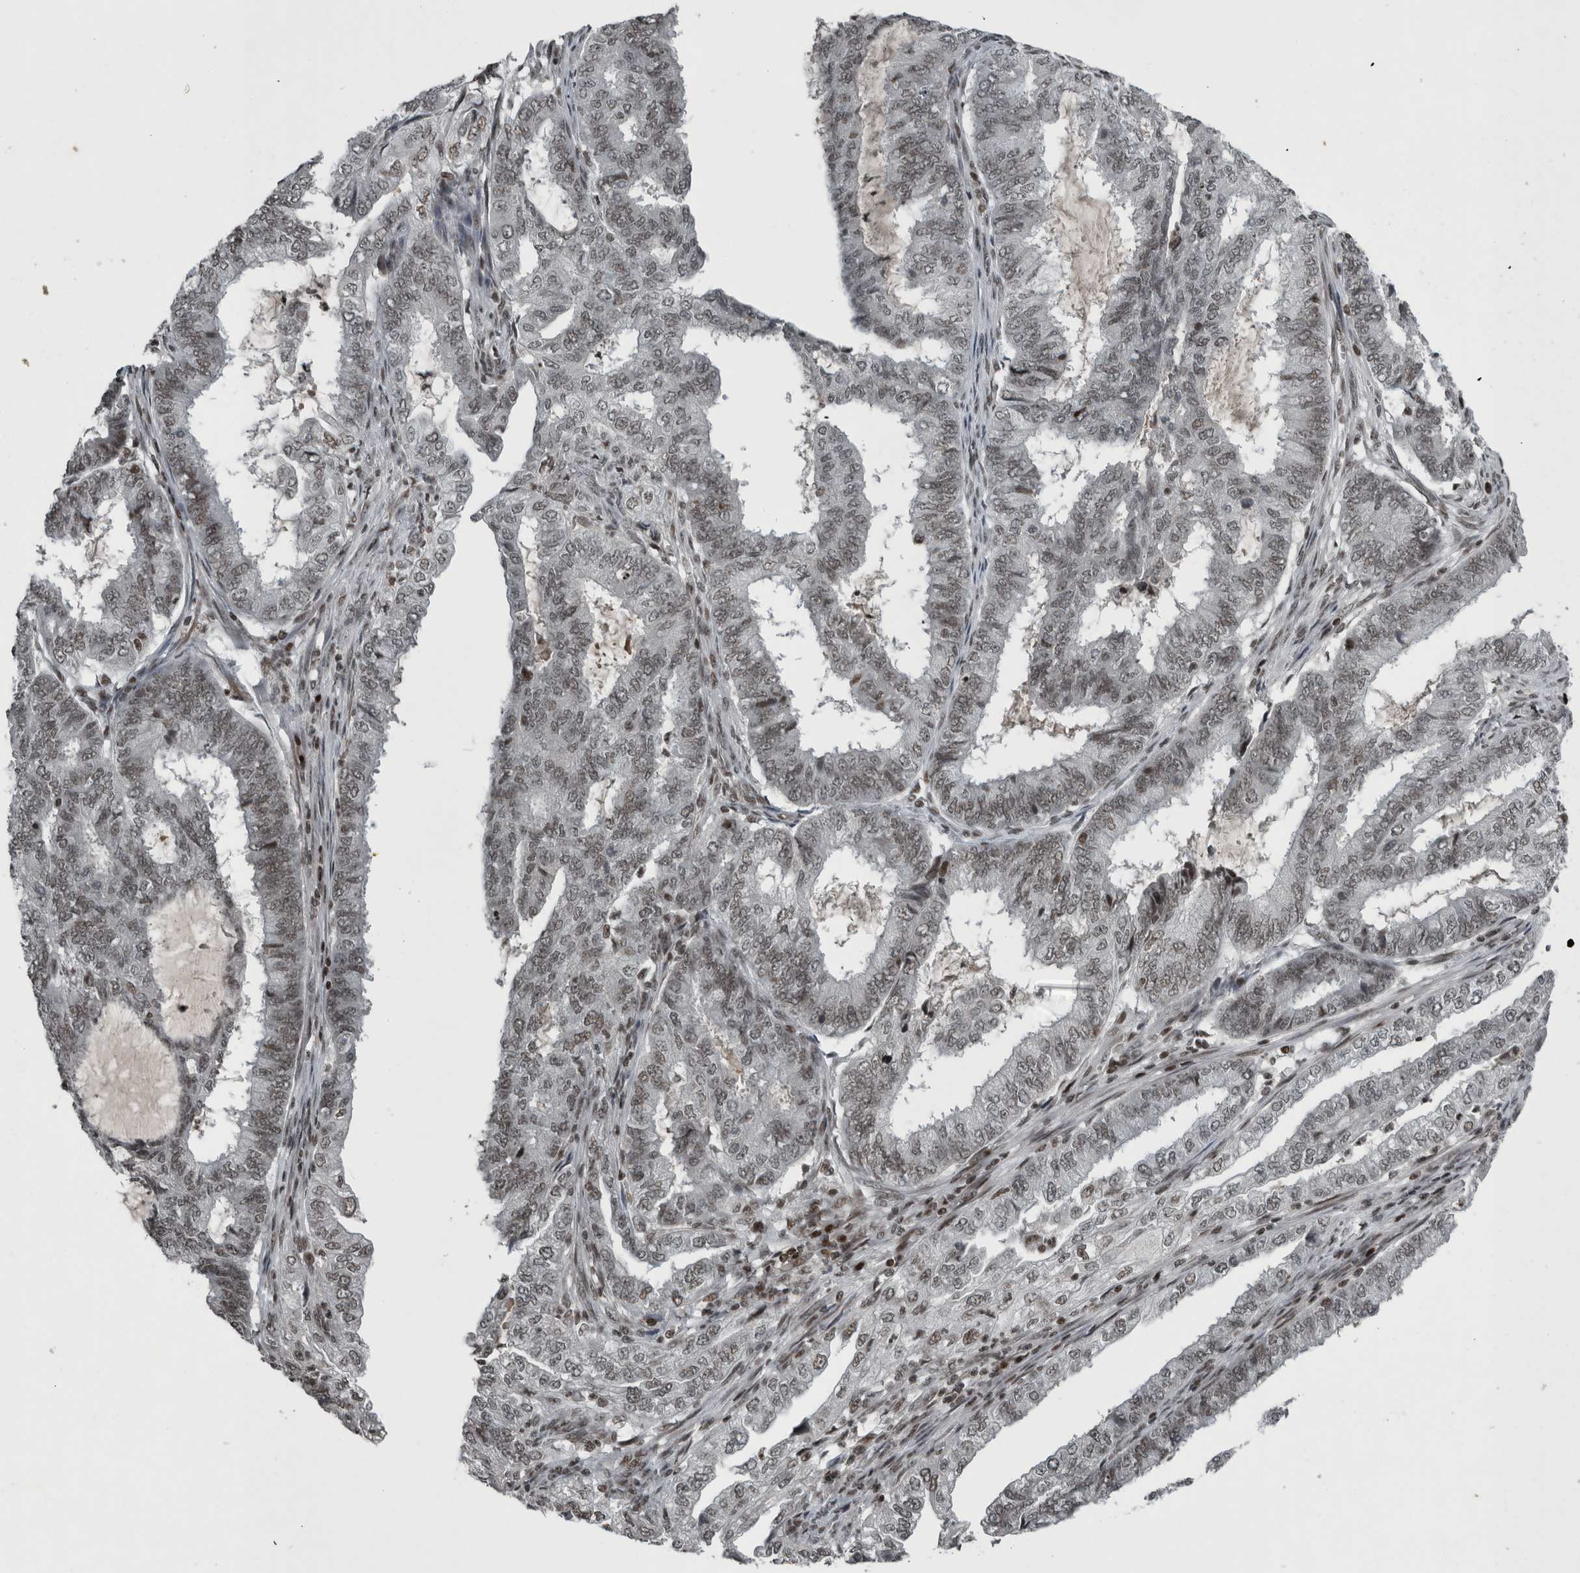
{"staining": {"intensity": "weak", "quantity": ">75%", "location": "nuclear"}, "tissue": "endometrial cancer", "cell_type": "Tumor cells", "image_type": "cancer", "snomed": [{"axis": "morphology", "description": "Adenocarcinoma, NOS"}, {"axis": "topography", "description": "Endometrium"}], "caption": "Immunohistochemistry micrograph of neoplastic tissue: human endometrial adenocarcinoma stained using immunohistochemistry (IHC) displays low levels of weak protein expression localized specifically in the nuclear of tumor cells, appearing as a nuclear brown color.", "gene": "UNC50", "patient": {"sex": "female", "age": 51}}